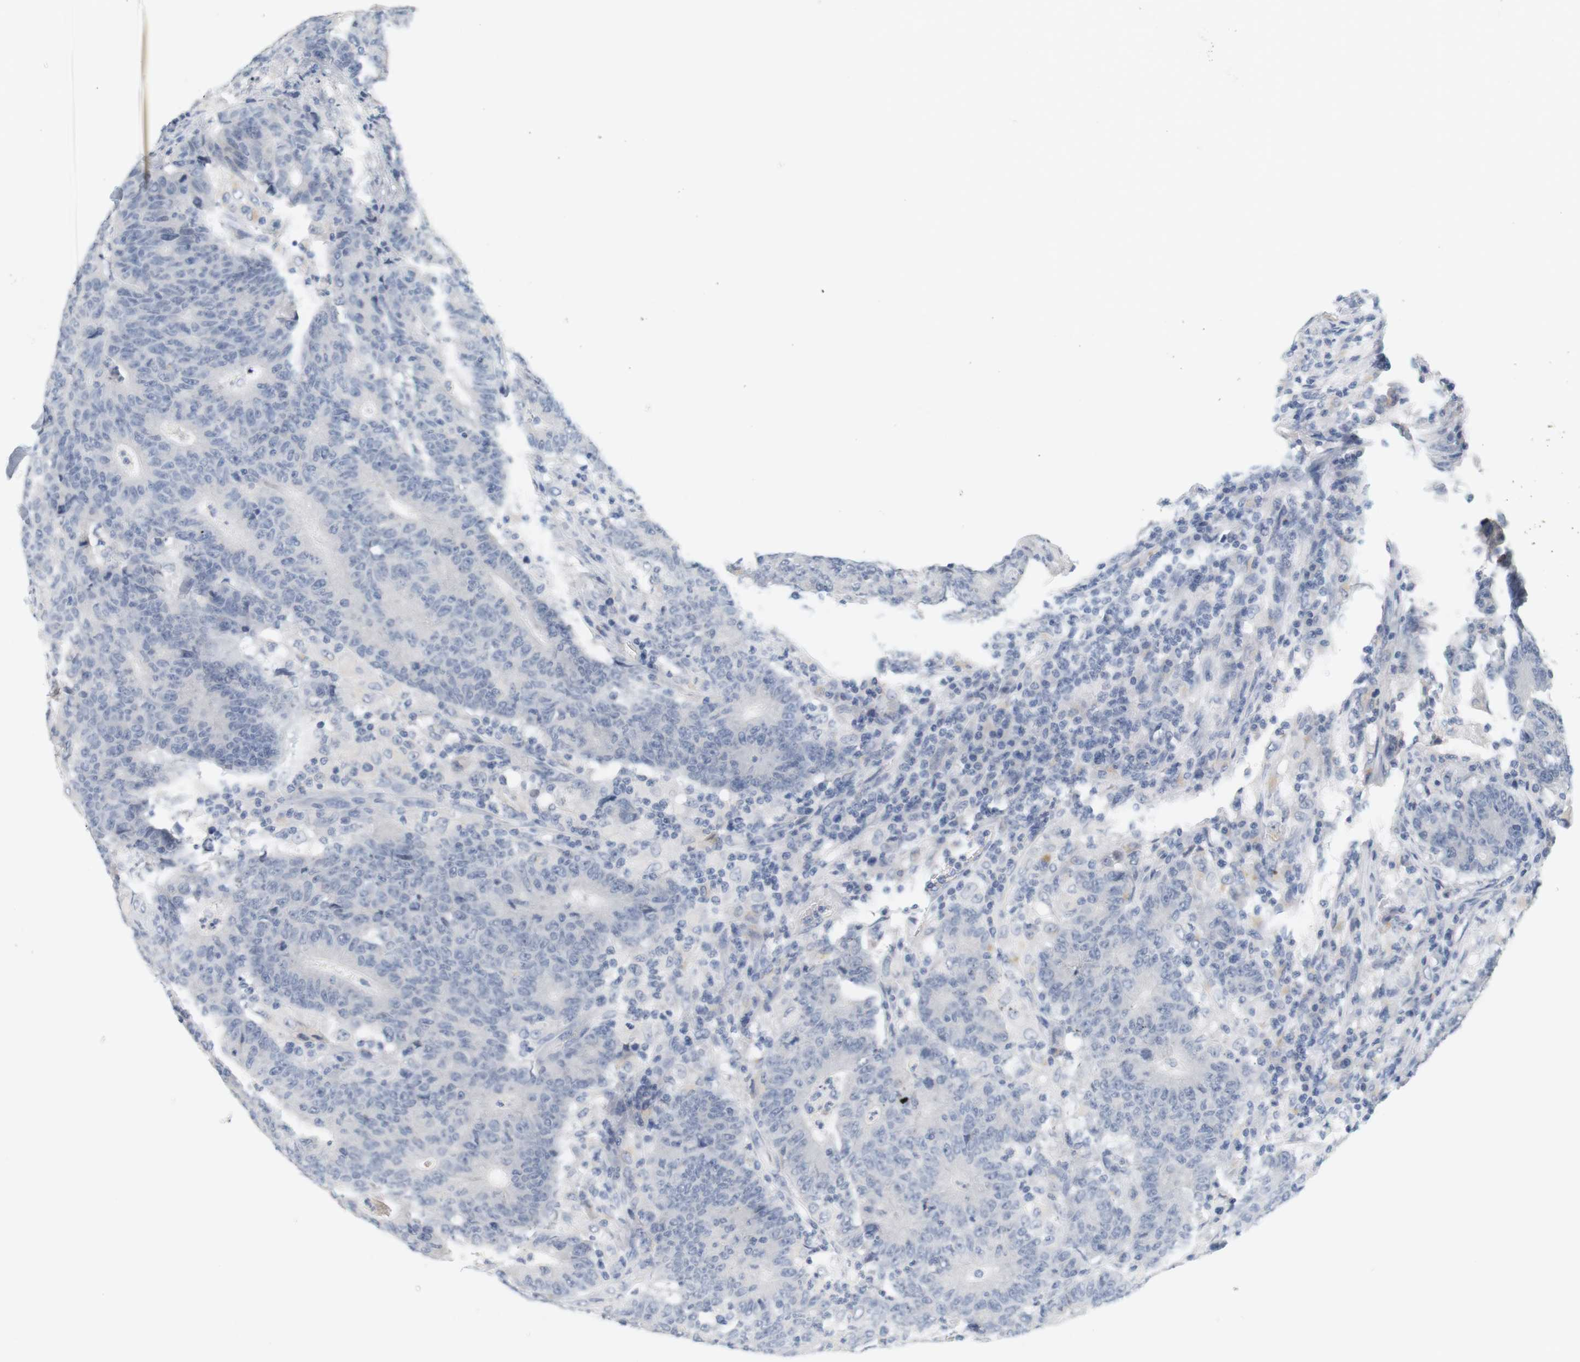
{"staining": {"intensity": "negative", "quantity": "none", "location": "none"}, "tissue": "colorectal cancer", "cell_type": "Tumor cells", "image_type": "cancer", "snomed": [{"axis": "morphology", "description": "Normal tissue, NOS"}, {"axis": "morphology", "description": "Adenocarcinoma, NOS"}, {"axis": "topography", "description": "Colon"}], "caption": "This is an IHC micrograph of colorectal cancer (adenocarcinoma). There is no expression in tumor cells.", "gene": "OPRM1", "patient": {"sex": "female", "age": 75}}